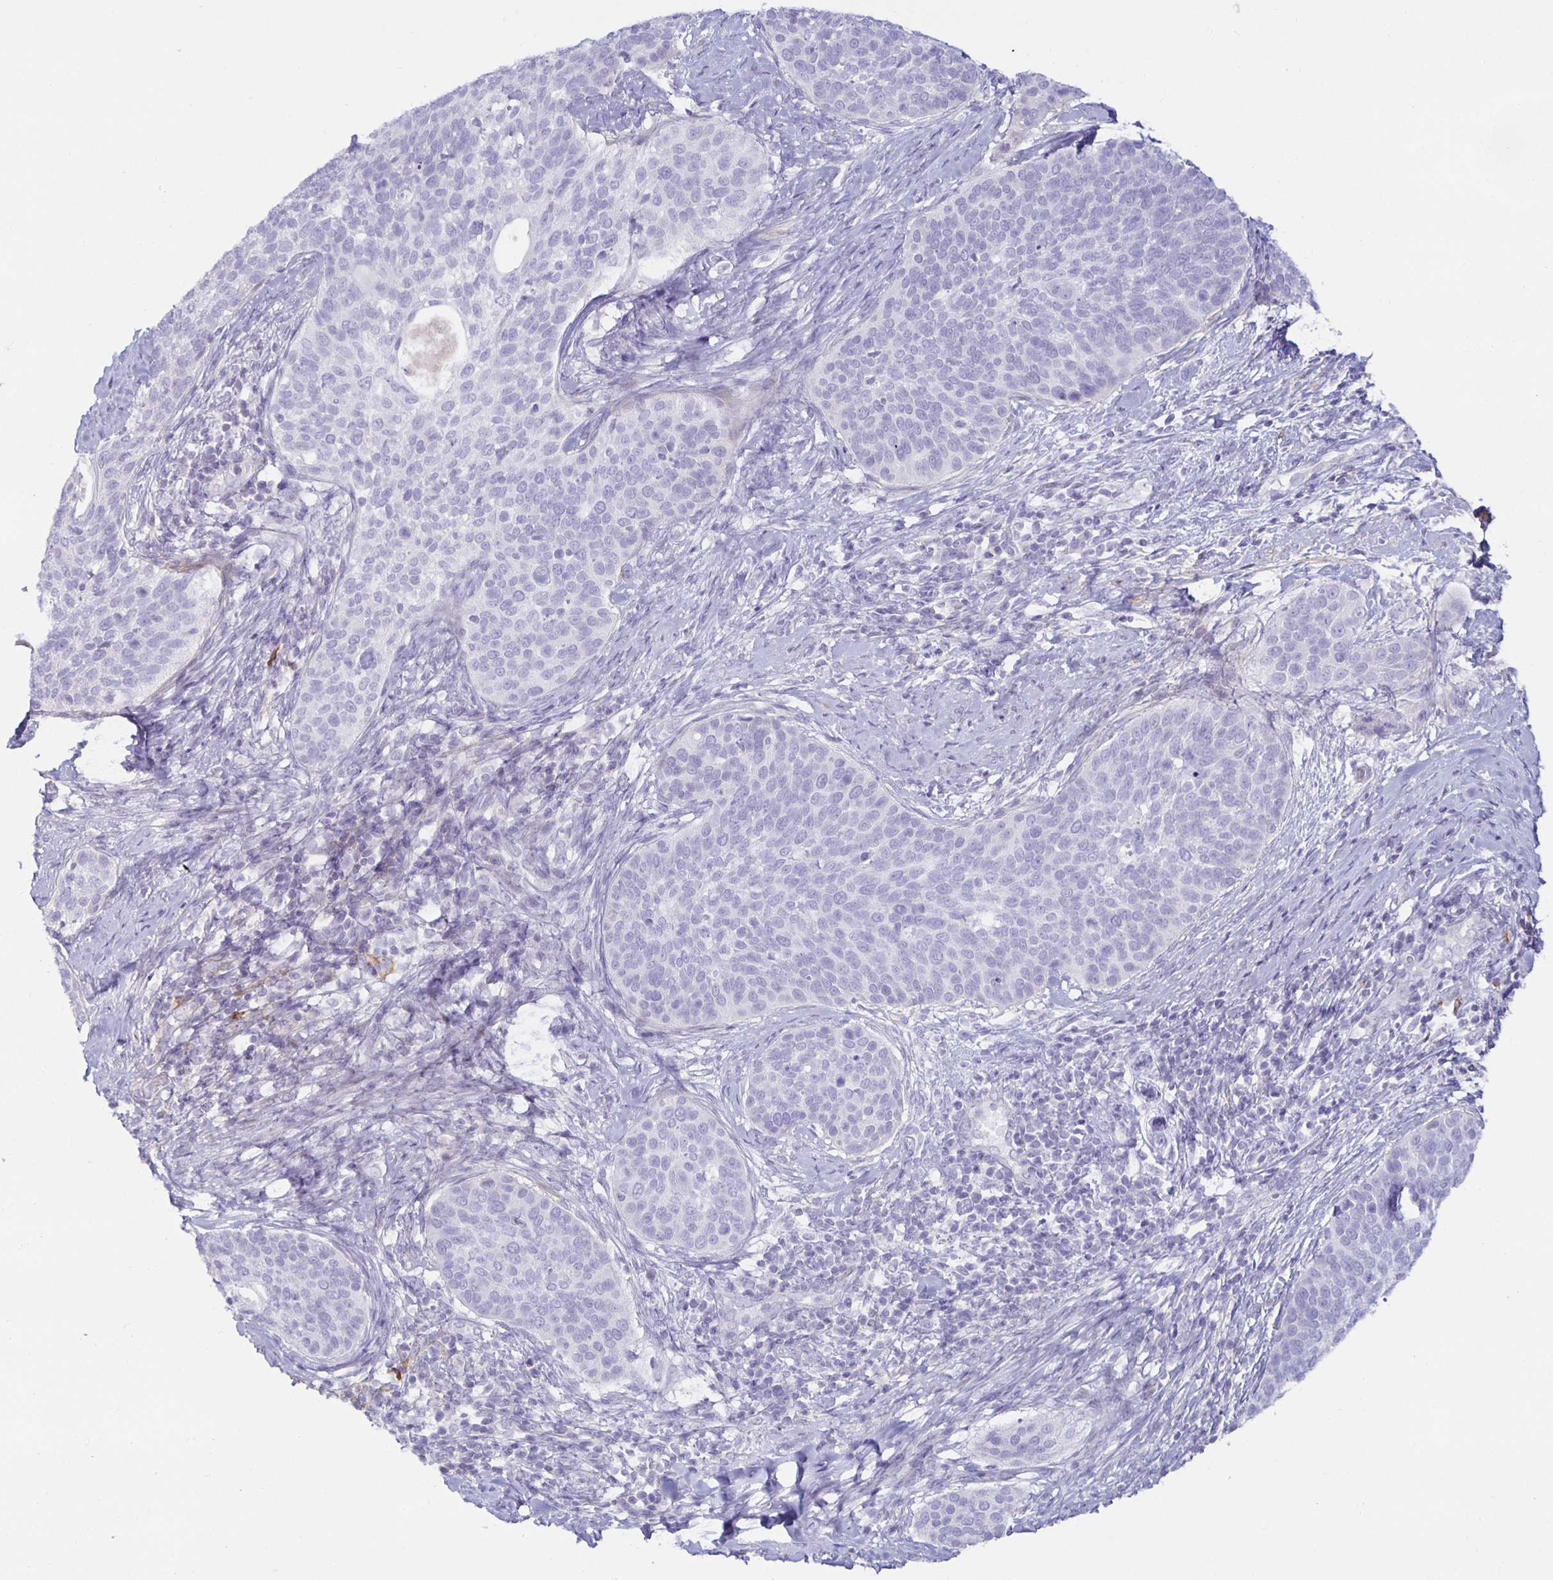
{"staining": {"intensity": "negative", "quantity": "none", "location": "none"}, "tissue": "cervical cancer", "cell_type": "Tumor cells", "image_type": "cancer", "snomed": [{"axis": "morphology", "description": "Squamous cell carcinoma, NOS"}, {"axis": "topography", "description": "Cervix"}], "caption": "High power microscopy photomicrograph of an immunohistochemistry (IHC) micrograph of cervical squamous cell carcinoma, revealing no significant positivity in tumor cells.", "gene": "SPAG4", "patient": {"sex": "female", "age": 69}}